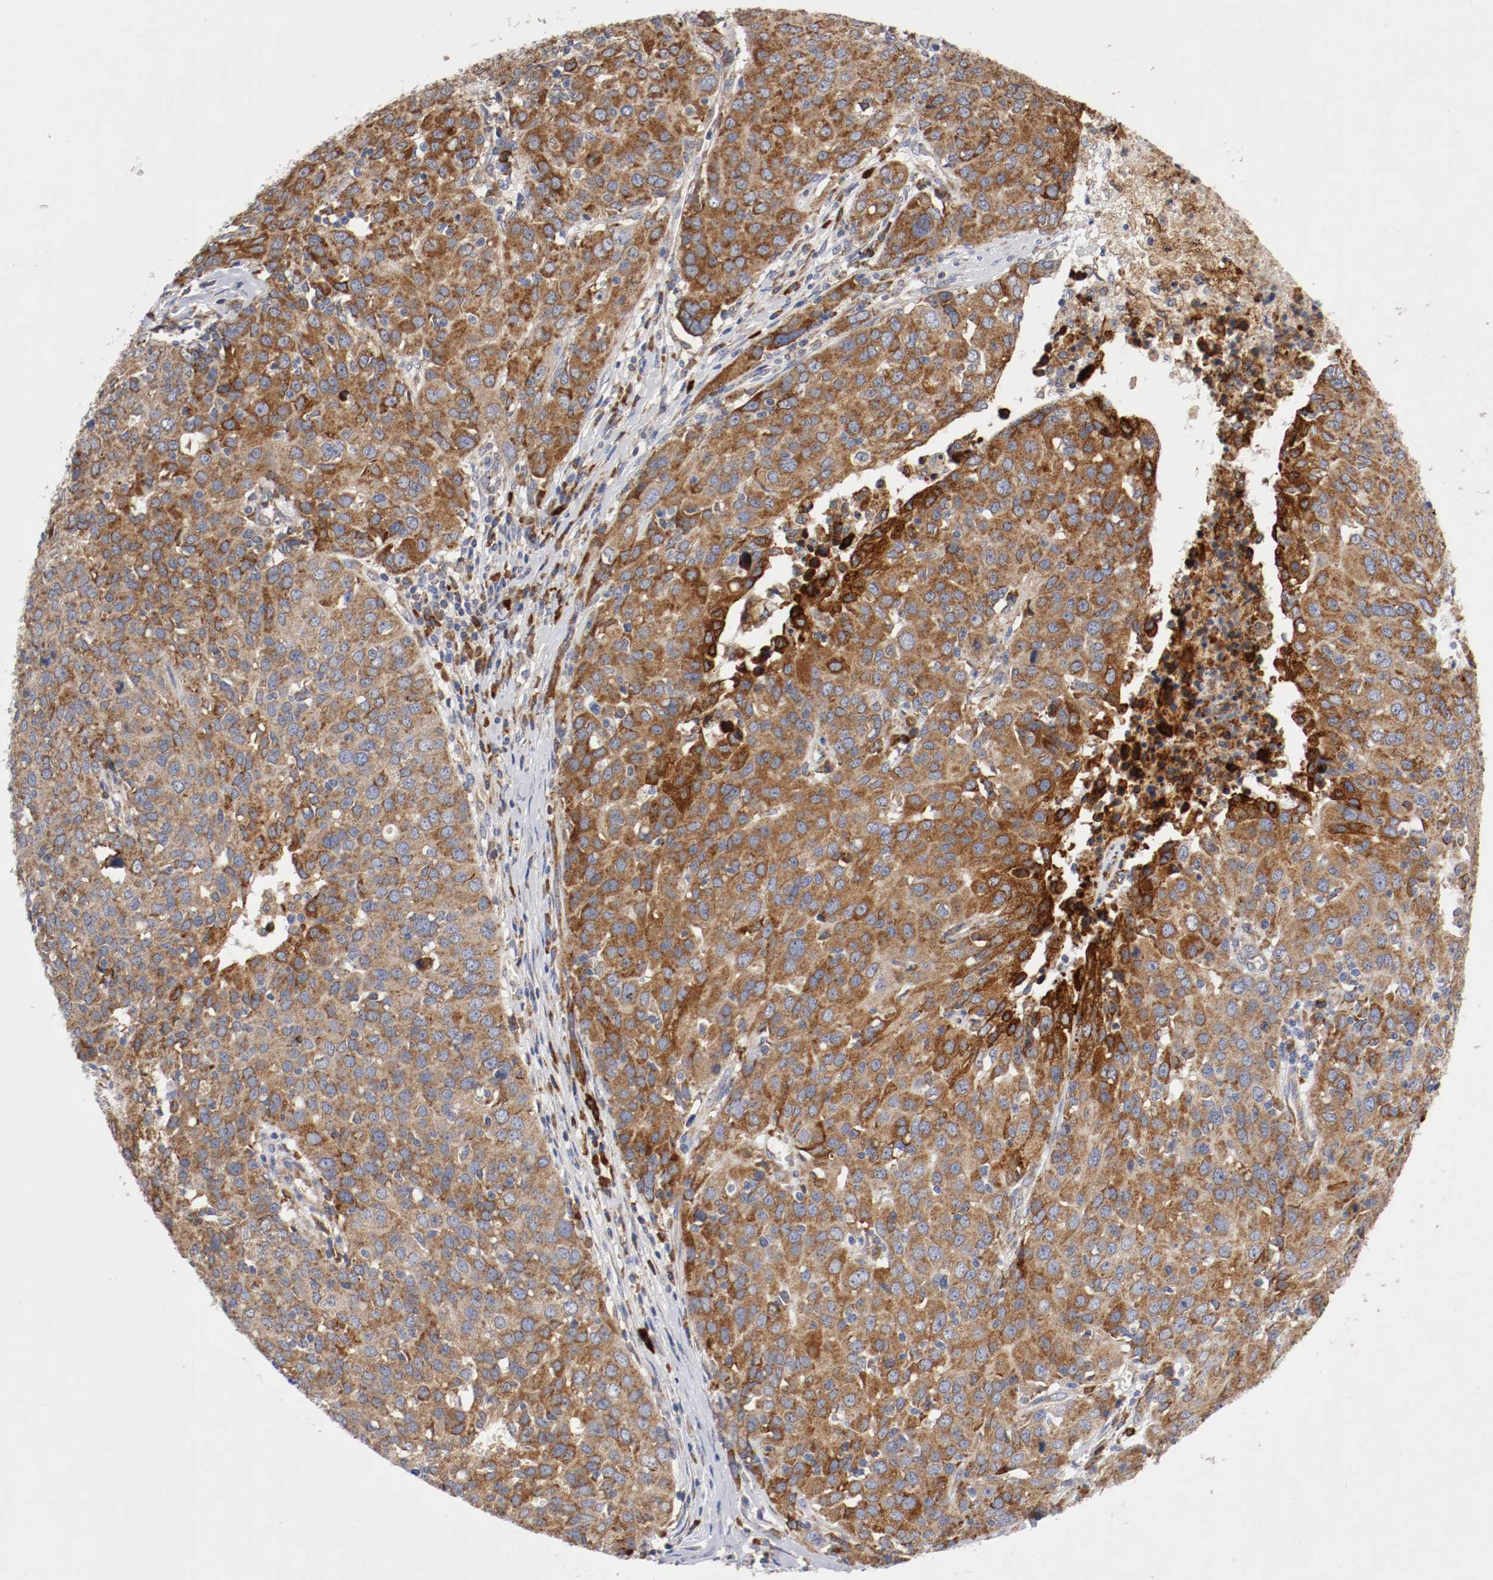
{"staining": {"intensity": "moderate", "quantity": ">75%", "location": "cytoplasmic/membranous"}, "tissue": "ovarian cancer", "cell_type": "Tumor cells", "image_type": "cancer", "snomed": [{"axis": "morphology", "description": "Carcinoma, endometroid"}, {"axis": "topography", "description": "Ovary"}], "caption": "Immunohistochemistry (IHC) (DAB (3,3'-diaminobenzidine)) staining of human ovarian cancer shows moderate cytoplasmic/membranous protein expression in approximately >75% of tumor cells.", "gene": "TRAF2", "patient": {"sex": "female", "age": 50}}